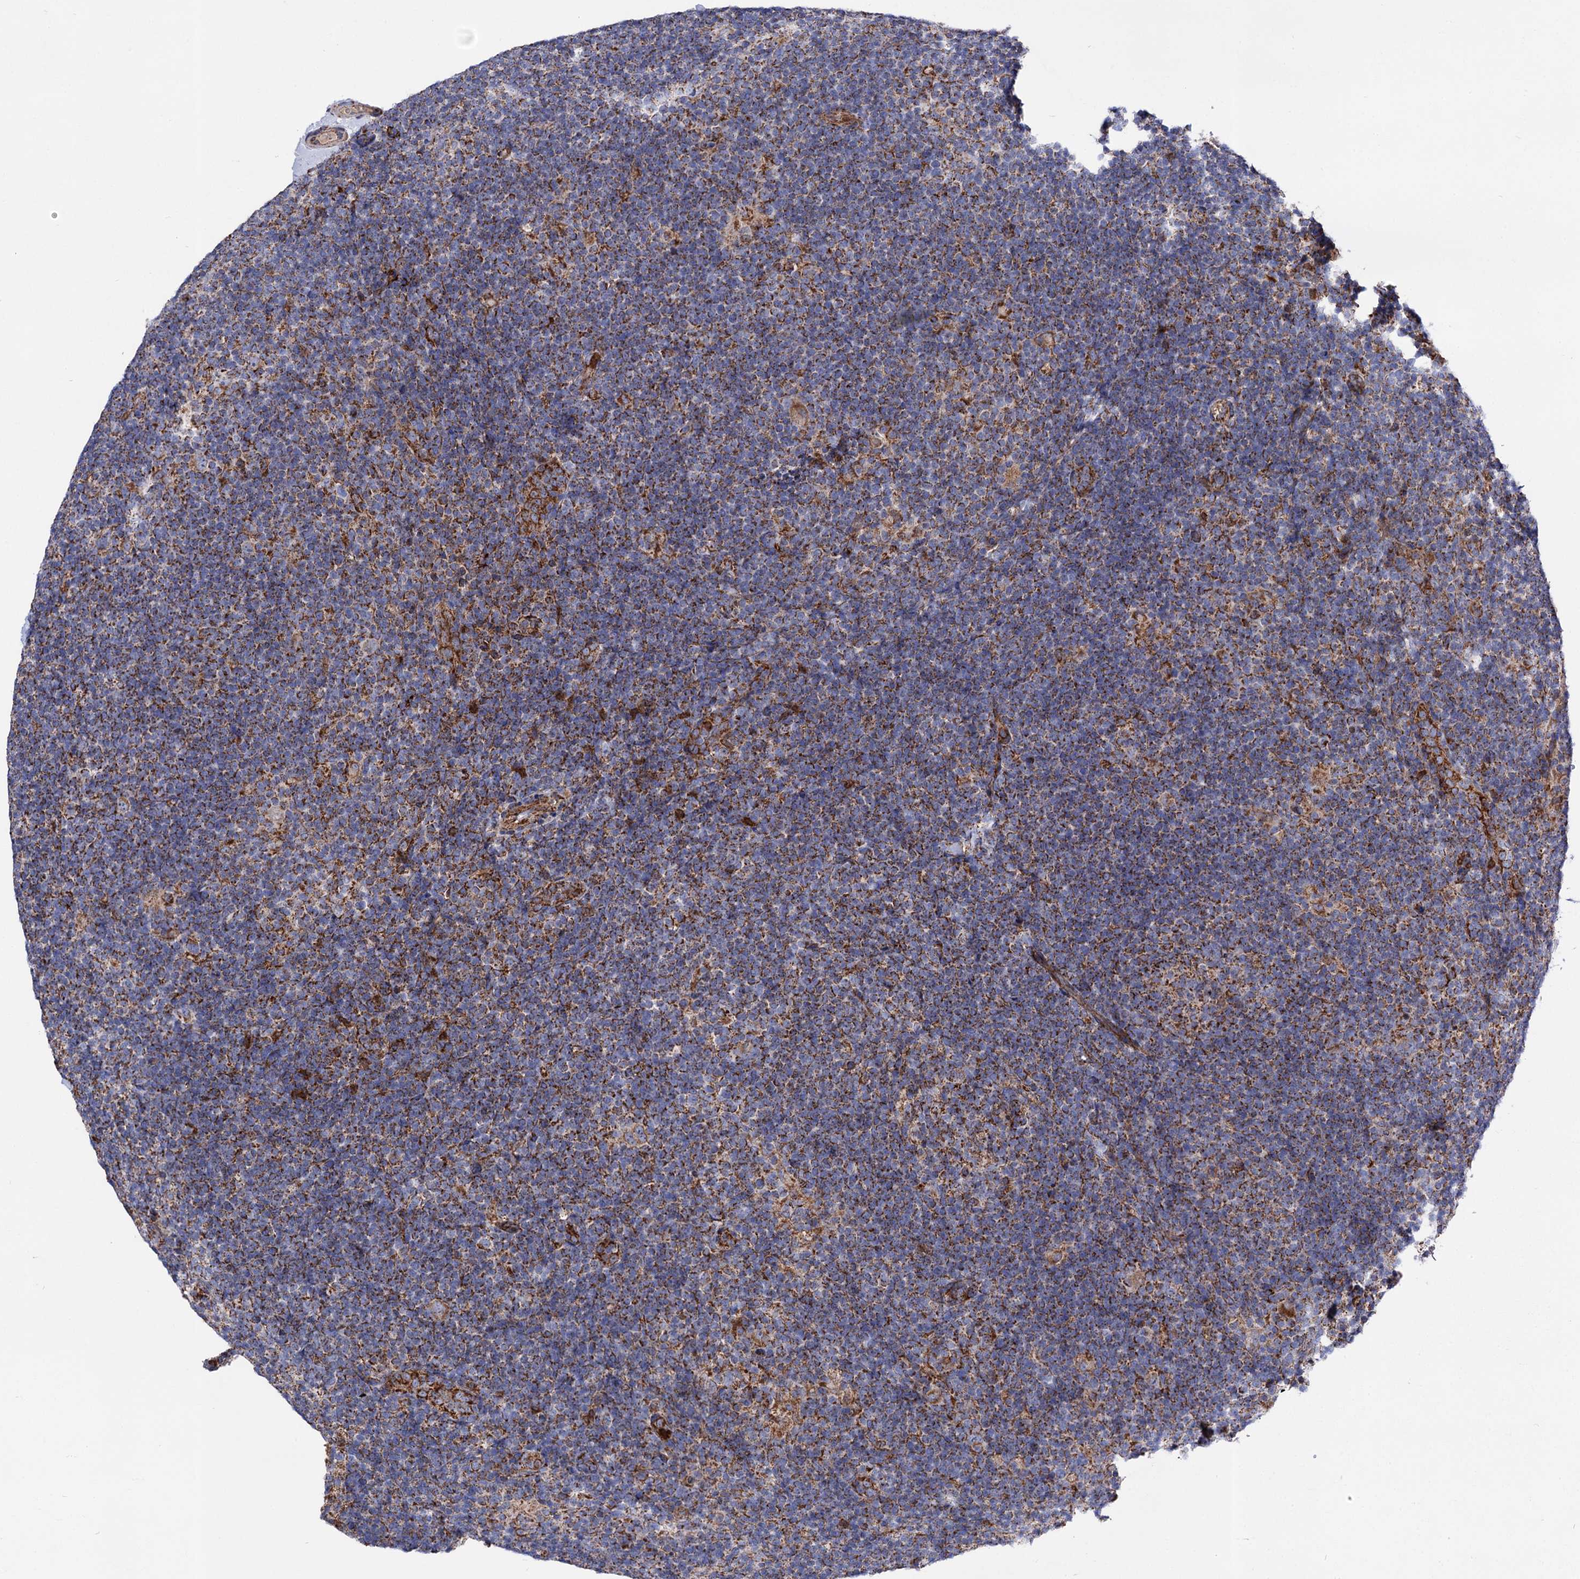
{"staining": {"intensity": "moderate", "quantity": "25%-75%", "location": "cytoplasmic/membranous"}, "tissue": "lymphoma", "cell_type": "Tumor cells", "image_type": "cancer", "snomed": [{"axis": "morphology", "description": "Hodgkin's disease, NOS"}, {"axis": "topography", "description": "Lymph node"}], "caption": "Immunohistochemistry (IHC) of lymphoma demonstrates medium levels of moderate cytoplasmic/membranous positivity in approximately 25%-75% of tumor cells. (DAB (3,3'-diaminobenzidine) IHC with brightfield microscopy, high magnification).", "gene": "ACAD9", "patient": {"sex": "female", "age": 57}}